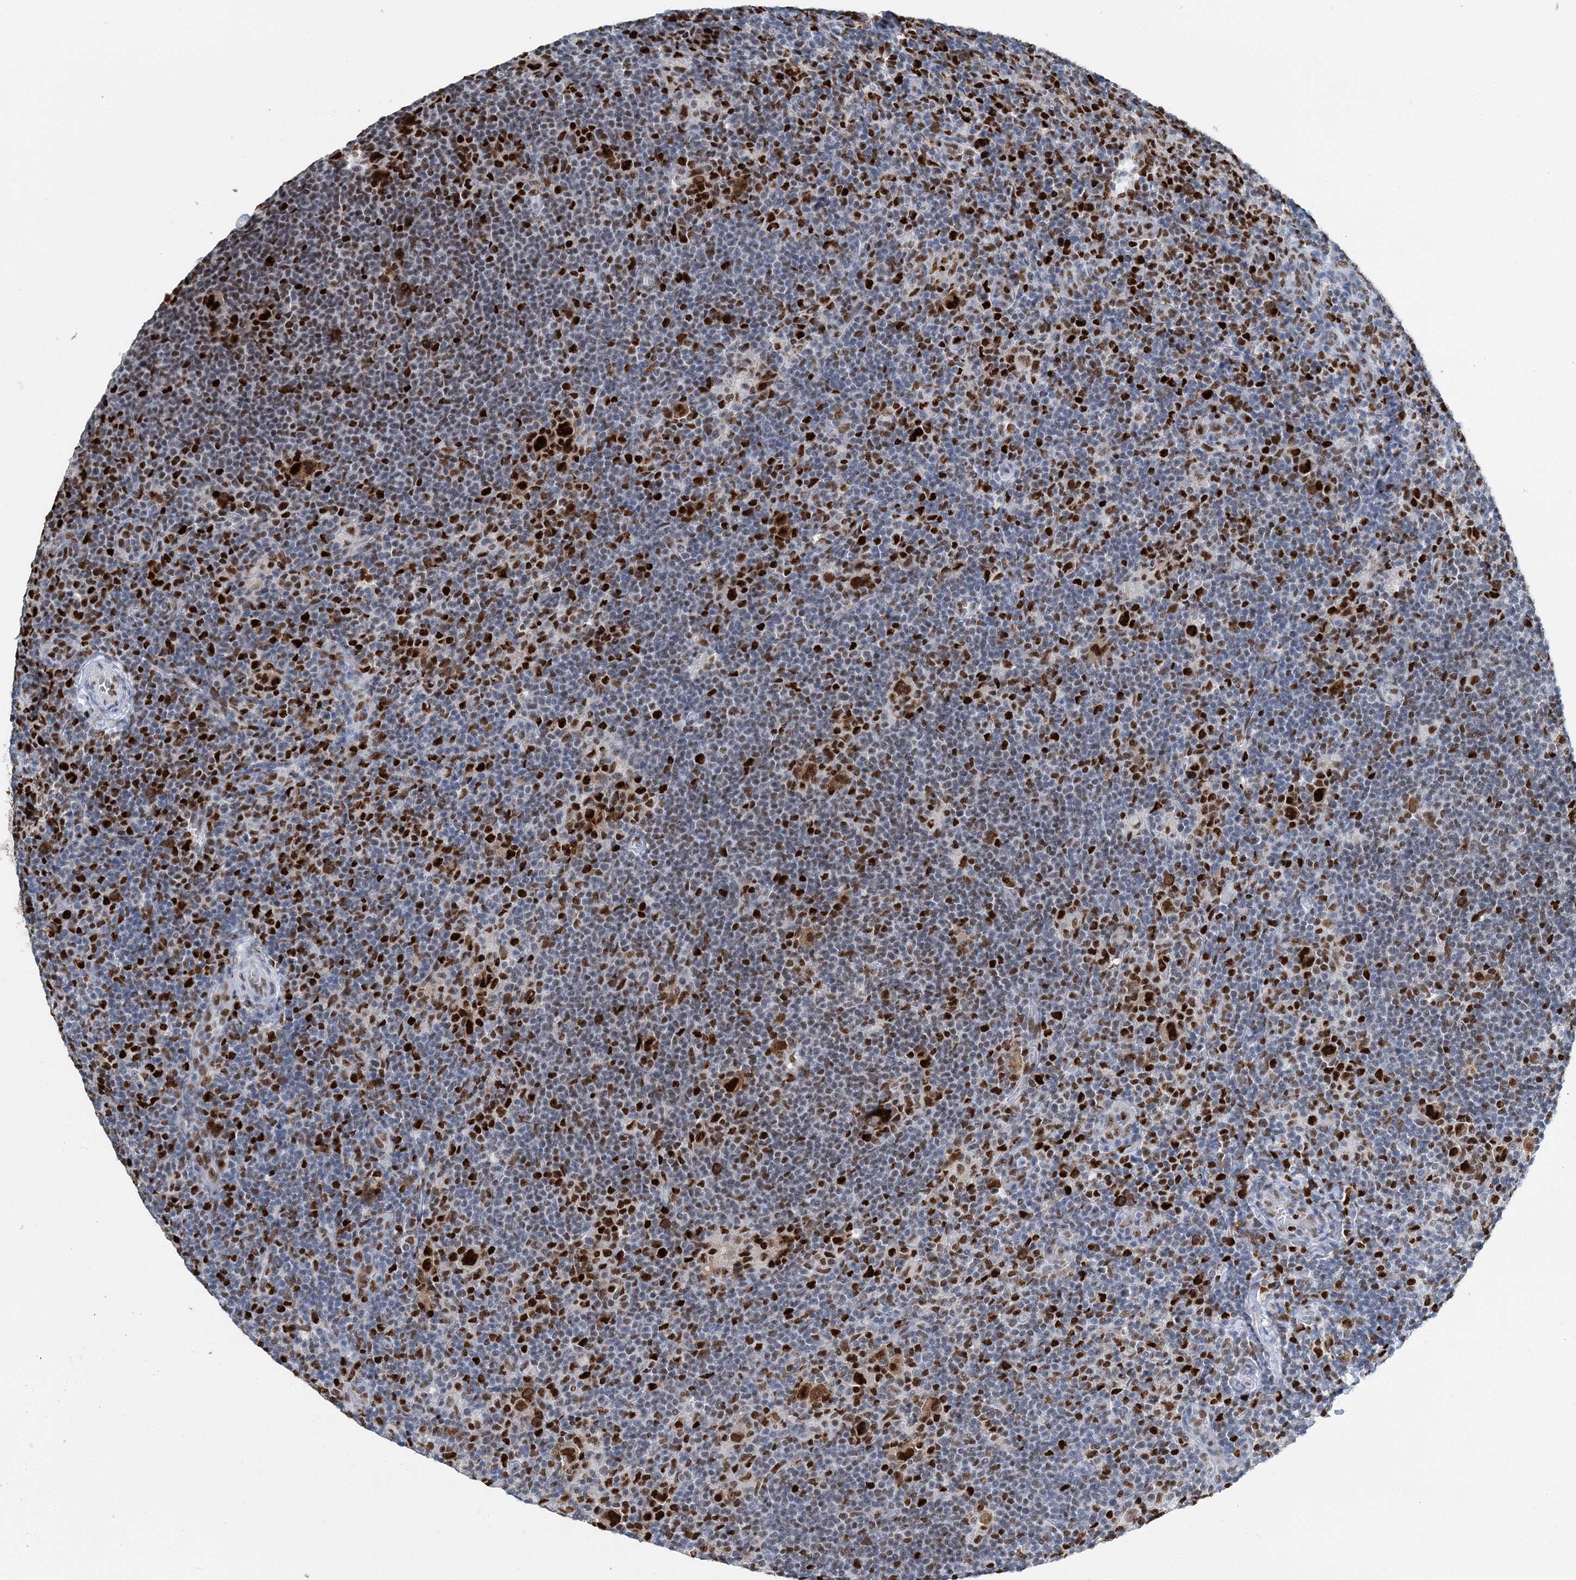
{"staining": {"intensity": "strong", "quantity": ">75%", "location": "nuclear"}, "tissue": "lymphoma", "cell_type": "Tumor cells", "image_type": "cancer", "snomed": [{"axis": "morphology", "description": "Hodgkin's disease, NOS"}, {"axis": "topography", "description": "Lymph node"}], "caption": "Immunohistochemistry (IHC) (DAB) staining of Hodgkin's disease exhibits strong nuclear protein staining in approximately >75% of tumor cells. (brown staining indicates protein expression, while blue staining denotes nuclei).", "gene": "HAT1", "patient": {"sex": "female", "age": 57}}